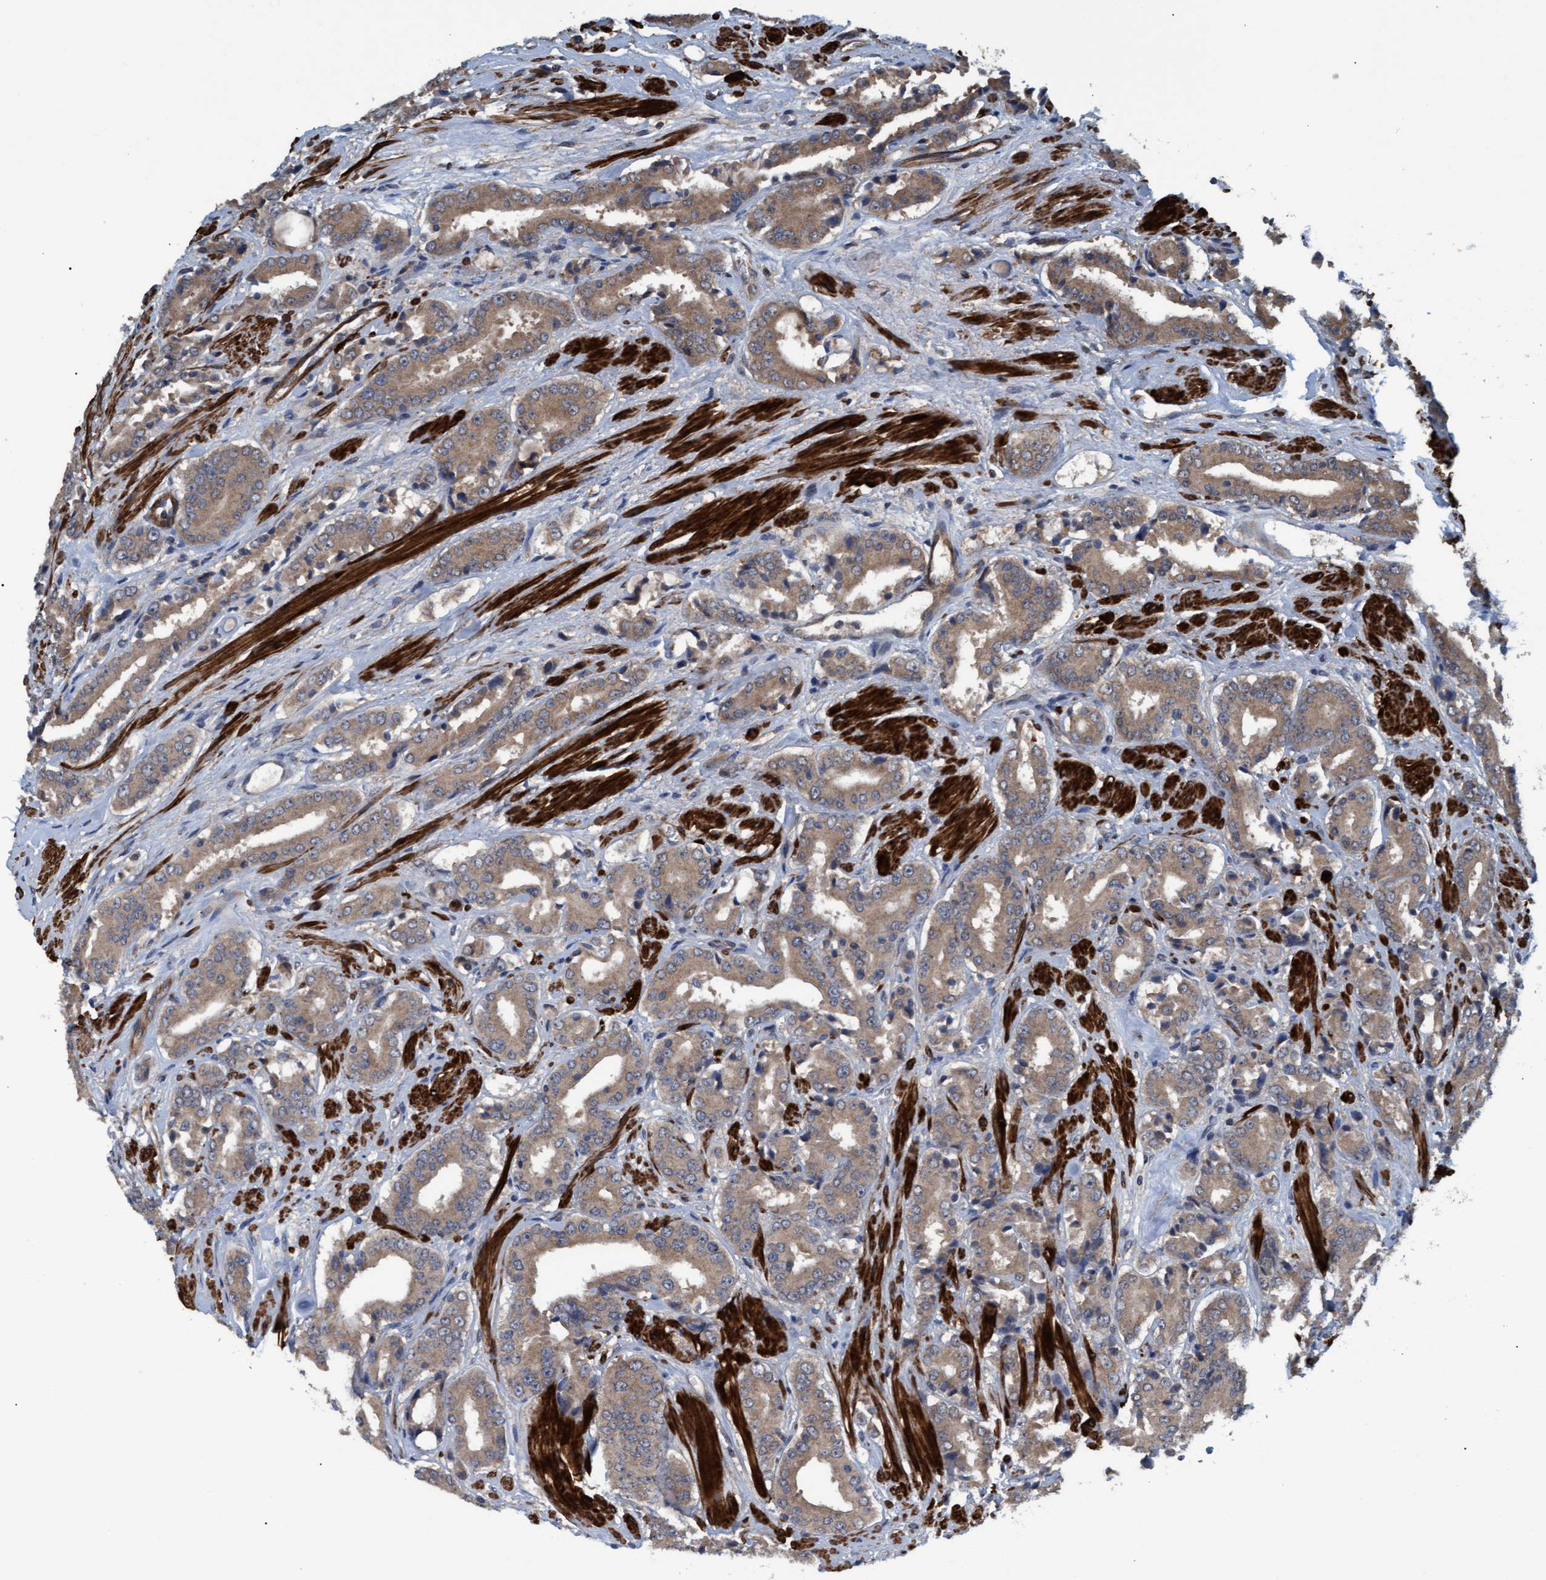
{"staining": {"intensity": "weak", "quantity": ">75%", "location": "cytoplasmic/membranous"}, "tissue": "prostate cancer", "cell_type": "Tumor cells", "image_type": "cancer", "snomed": [{"axis": "morphology", "description": "Adenocarcinoma, High grade"}, {"axis": "topography", "description": "Prostate"}], "caption": "This photomicrograph demonstrates immunohistochemistry (IHC) staining of human prostate cancer (adenocarcinoma (high-grade)), with low weak cytoplasmic/membranous expression in approximately >75% of tumor cells.", "gene": "GGT6", "patient": {"sex": "male", "age": 71}}